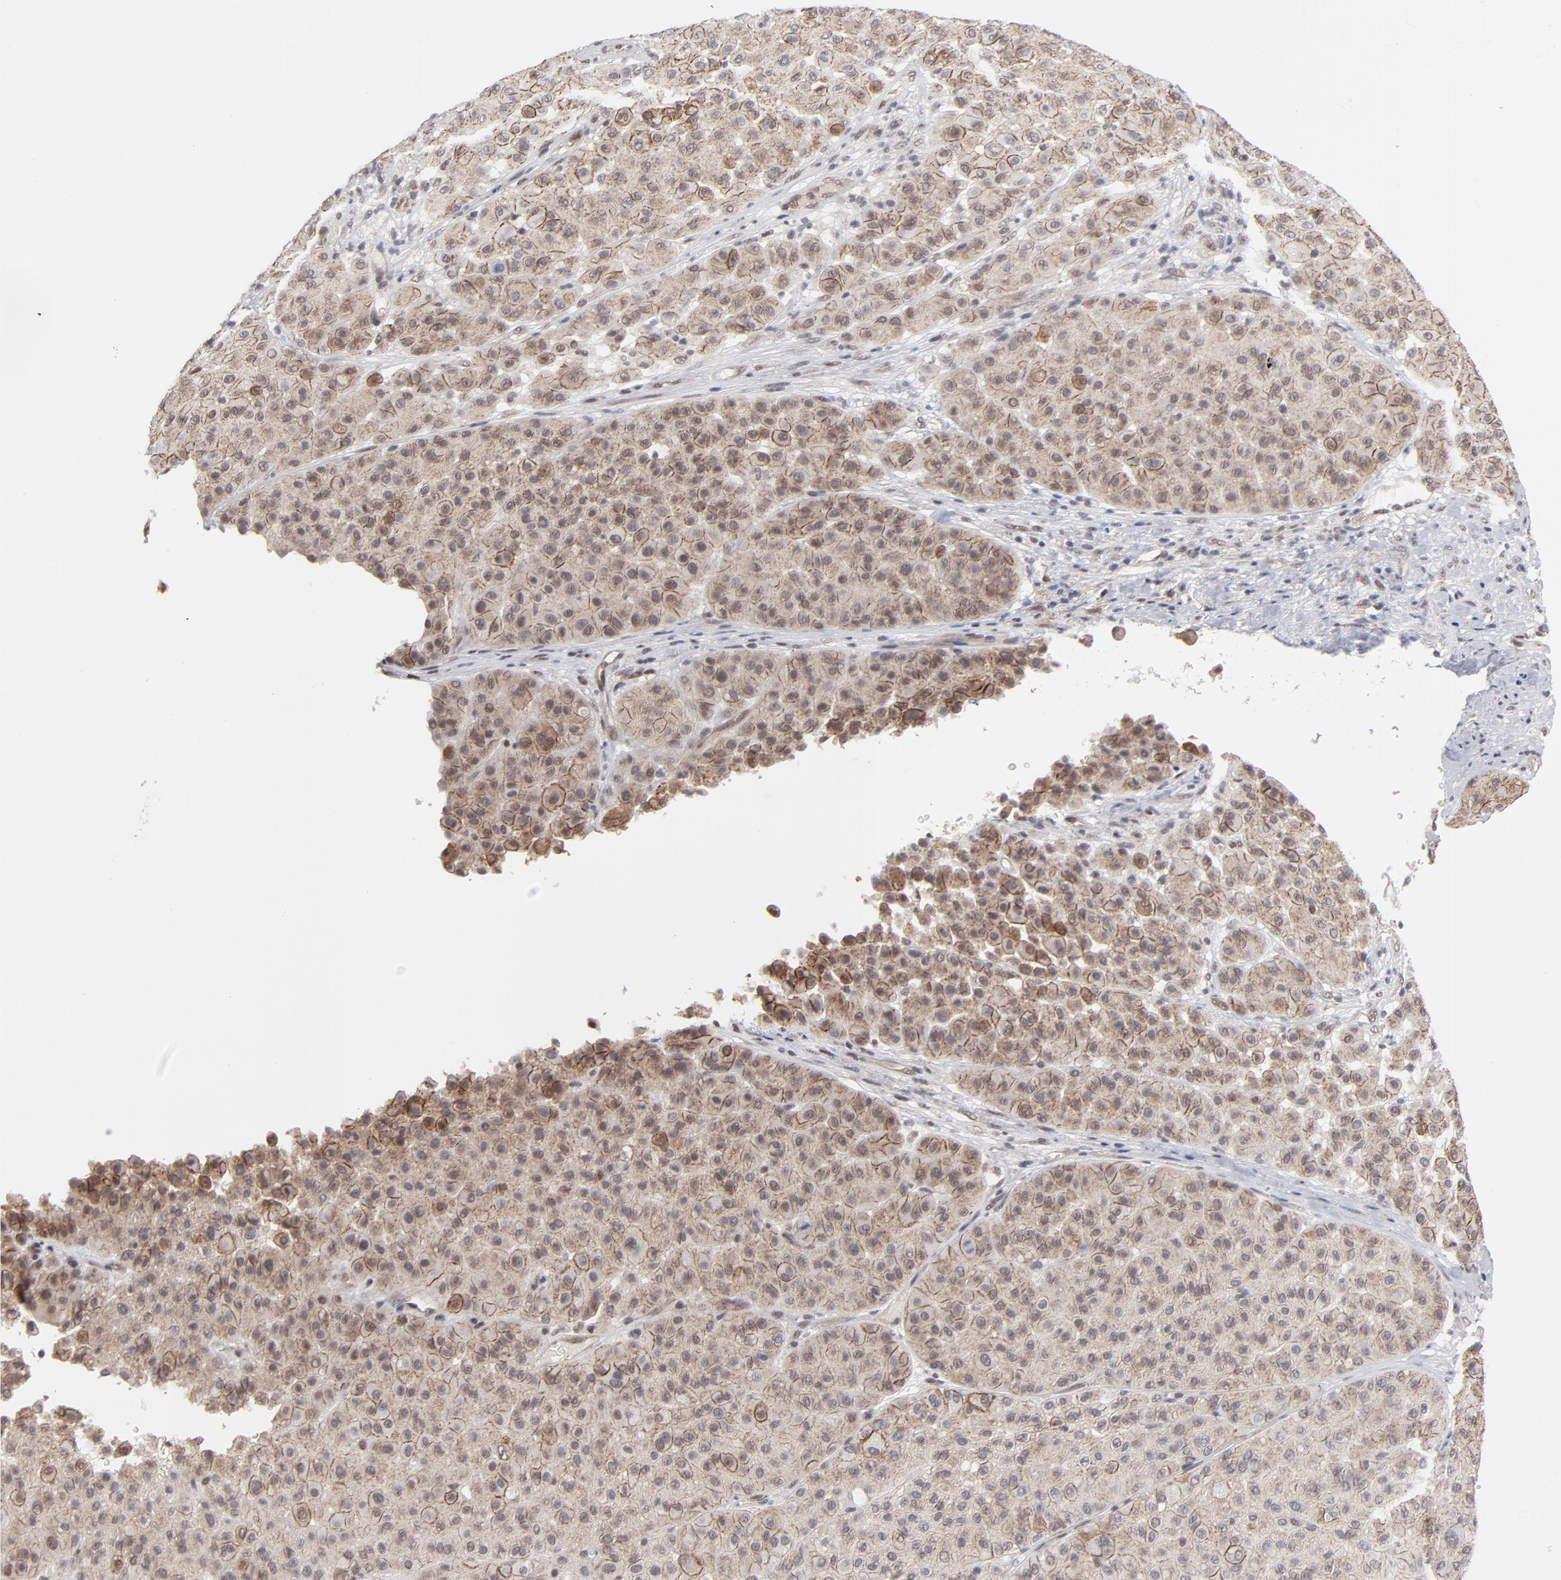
{"staining": {"intensity": "moderate", "quantity": ">75%", "location": "cytoplasmic/membranous,nuclear"}, "tissue": "melanoma", "cell_type": "Tumor cells", "image_type": "cancer", "snomed": [{"axis": "morphology", "description": "Normal tissue, NOS"}, {"axis": "morphology", "description": "Malignant melanoma, Metastatic site"}, {"axis": "topography", "description": "Skin"}], "caption": "The histopathology image demonstrates immunohistochemical staining of melanoma. There is moderate cytoplasmic/membranous and nuclear staining is identified in approximately >75% of tumor cells. (IHC, brightfield microscopy, high magnification).", "gene": "NBN", "patient": {"sex": "male", "age": 41}}